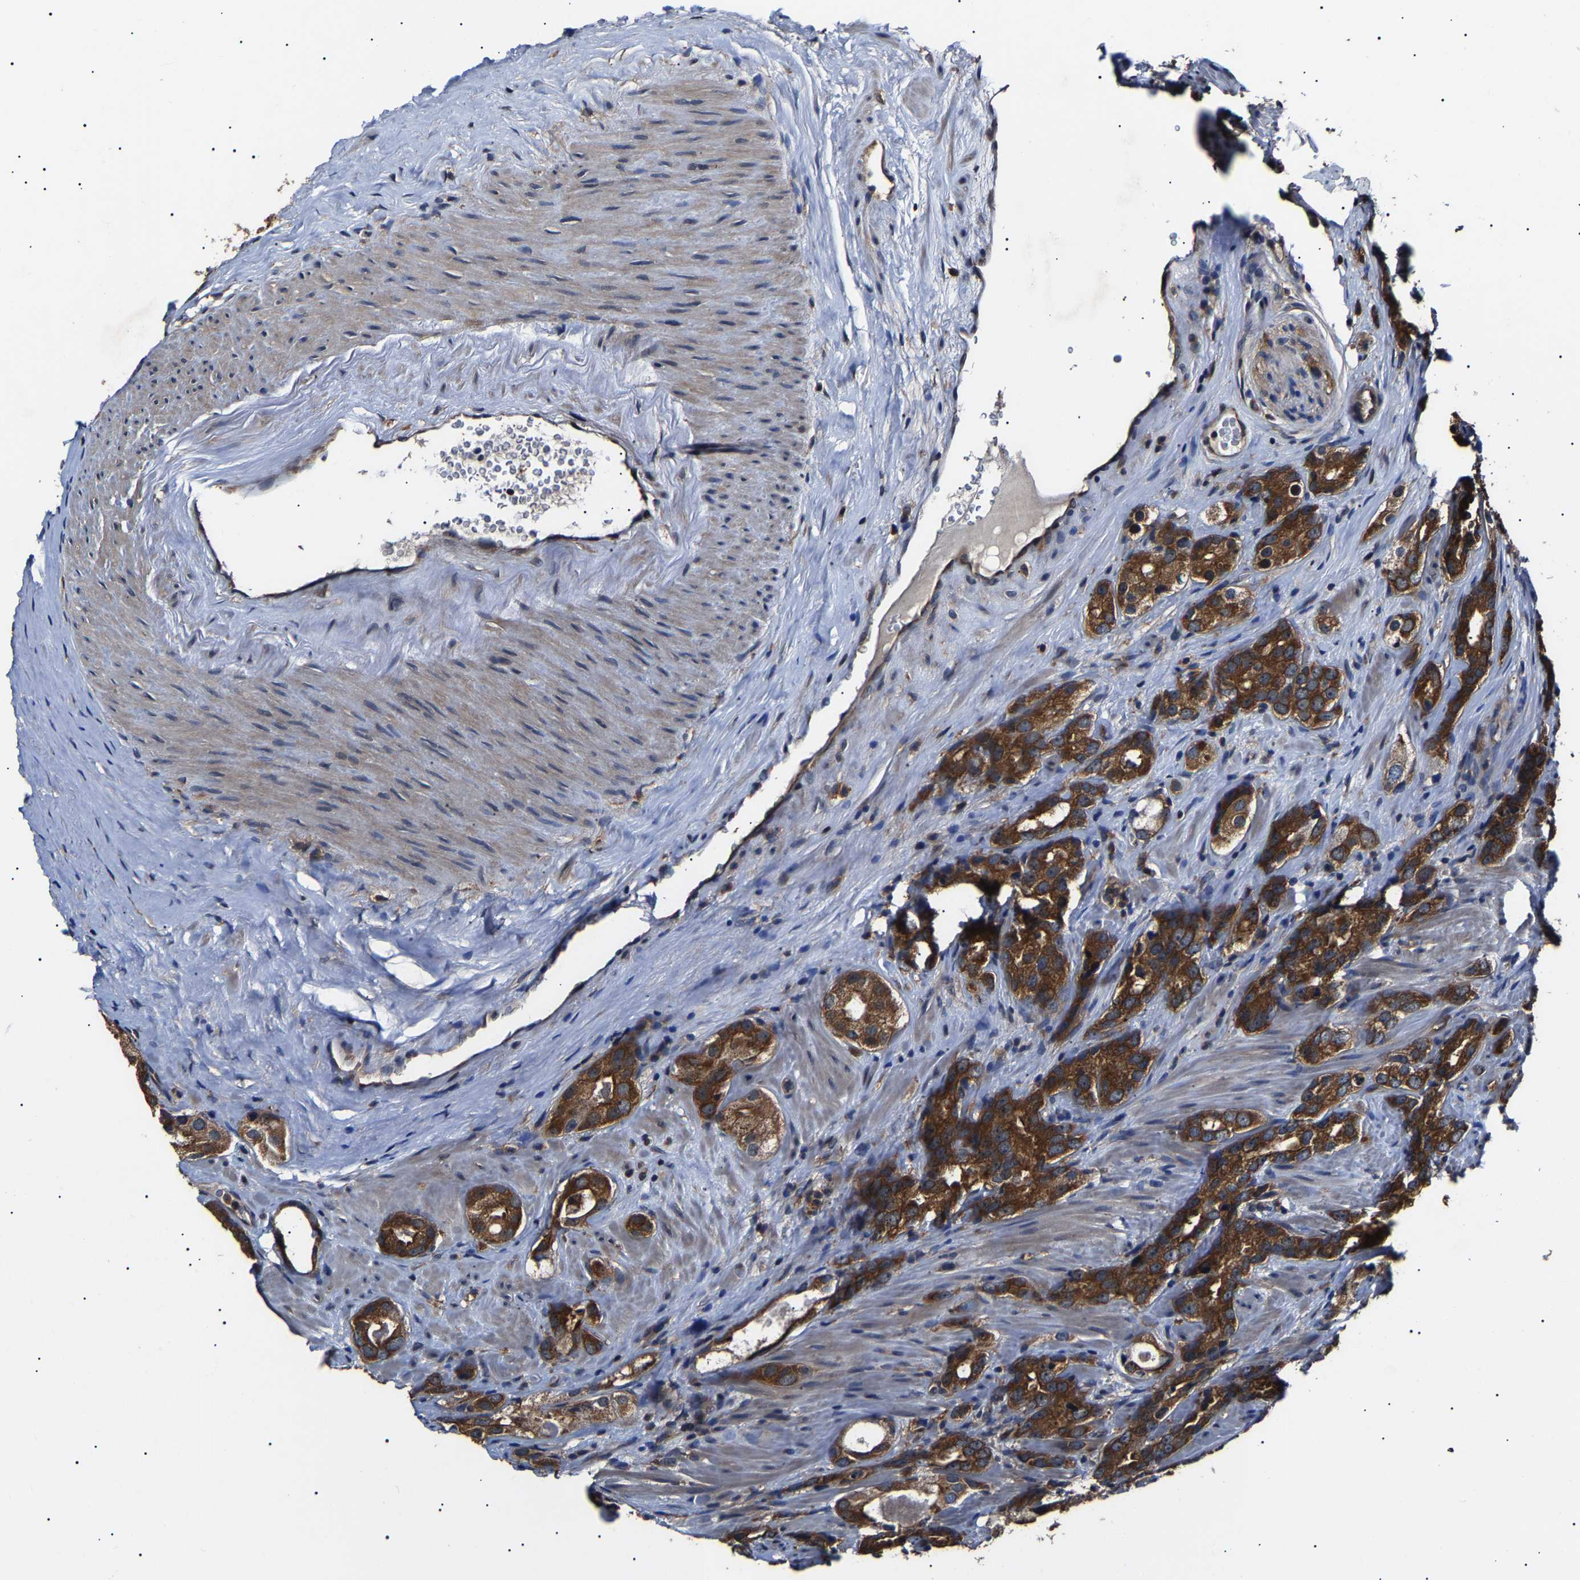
{"staining": {"intensity": "strong", "quantity": ">75%", "location": "cytoplasmic/membranous"}, "tissue": "prostate cancer", "cell_type": "Tumor cells", "image_type": "cancer", "snomed": [{"axis": "morphology", "description": "Adenocarcinoma, High grade"}, {"axis": "topography", "description": "Prostate"}], "caption": "Immunohistochemistry staining of high-grade adenocarcinoma (prostate), which reveals high levels of strong cytoplasmic/membranous staining in approximately >75% of tumor cells indicating strong cytoplasmic/membranous protein expression. The staining was performed using DAB (3,3'-diaminobenzidine) (brown) for protein detection and nuclei were counterstained in hematoxylin (blue).", "gene": "CCT8", "patient": {"sex": "male", "age": 63}}